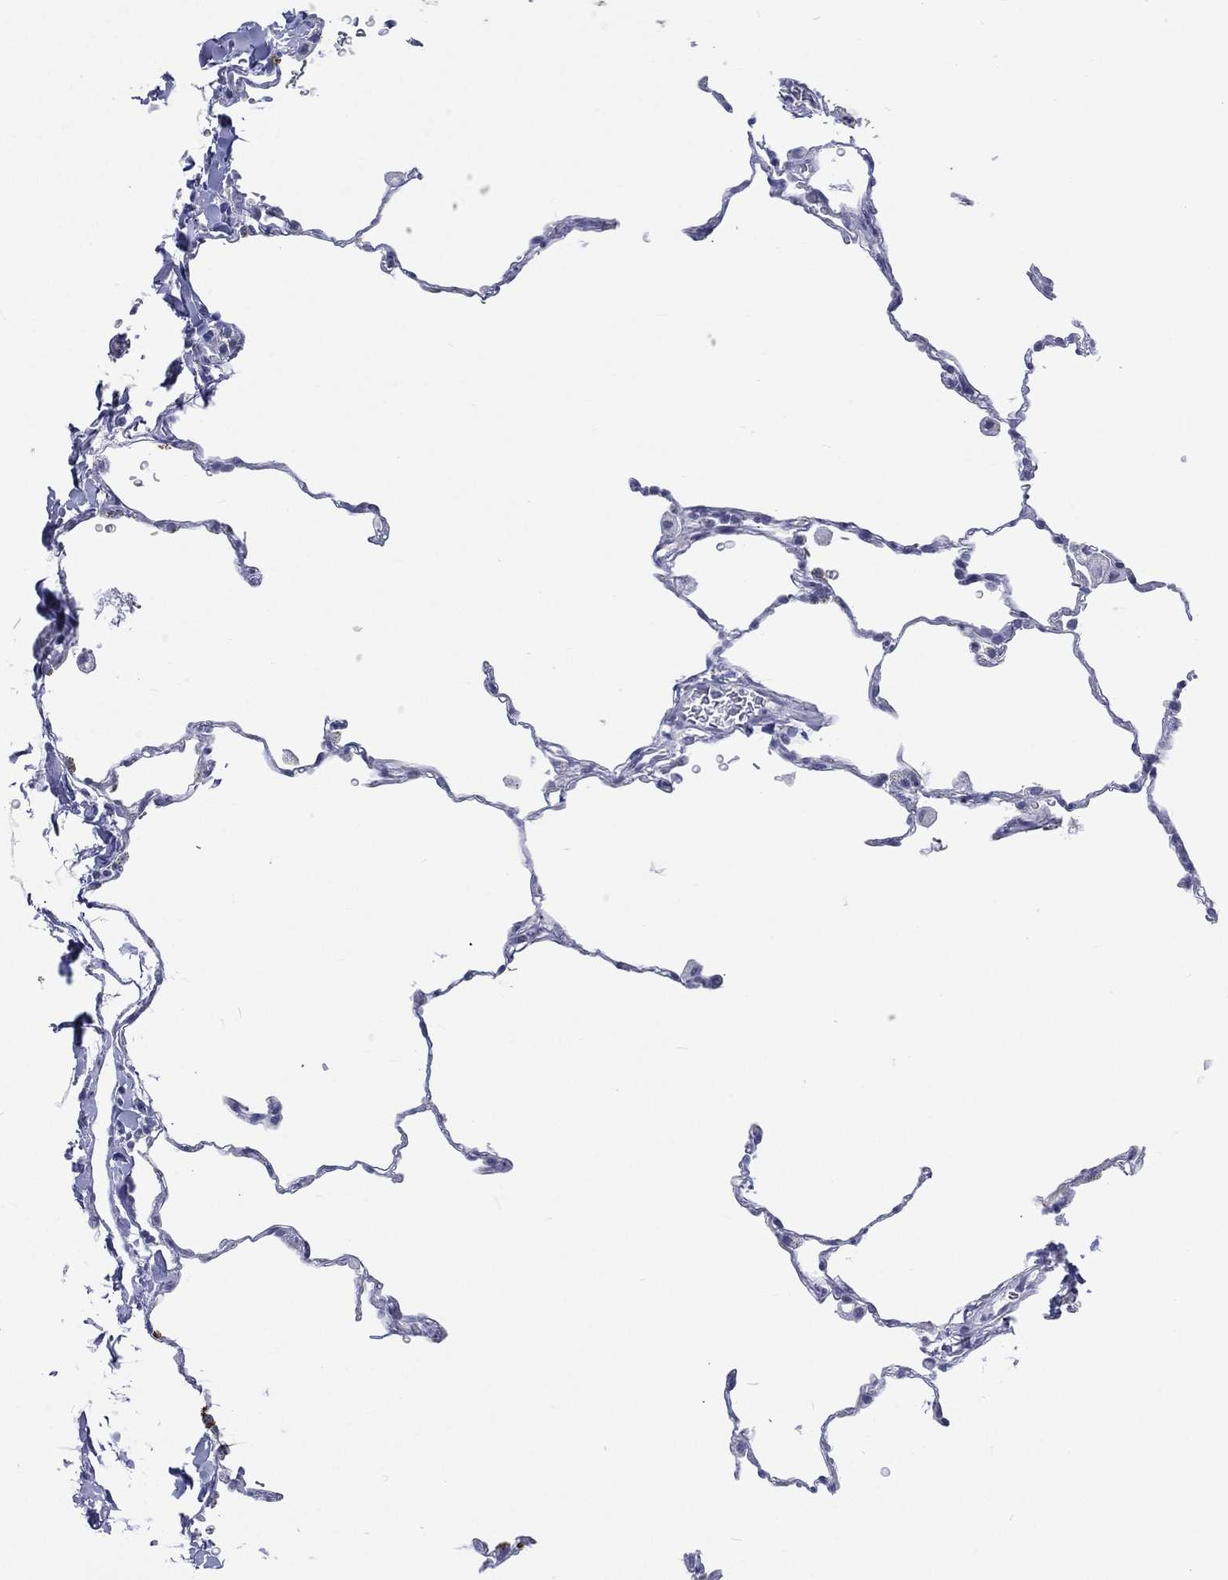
{"staining": {"intensity": "negative", "quantity": "none", "location": "none"}, "tissue": "lung", "cell_type": "Alveolar cells", "image_type": "normal", "snomed": [{"axis": "morphology", "description": "Normal tissue, NOS"}, {"axis": "morphology", "description": "Adenocarcinoma, metastatic, NOS"}, {"axis": "topography", "description": "Lung"}], "caption": "Immunohistochemical staining of unremarkable human lung displays no significant expression in alveolar cells. Nuclei are stained in blue.", "gene": "SSX1", "patient": {"sex": "male", "age": 45}}